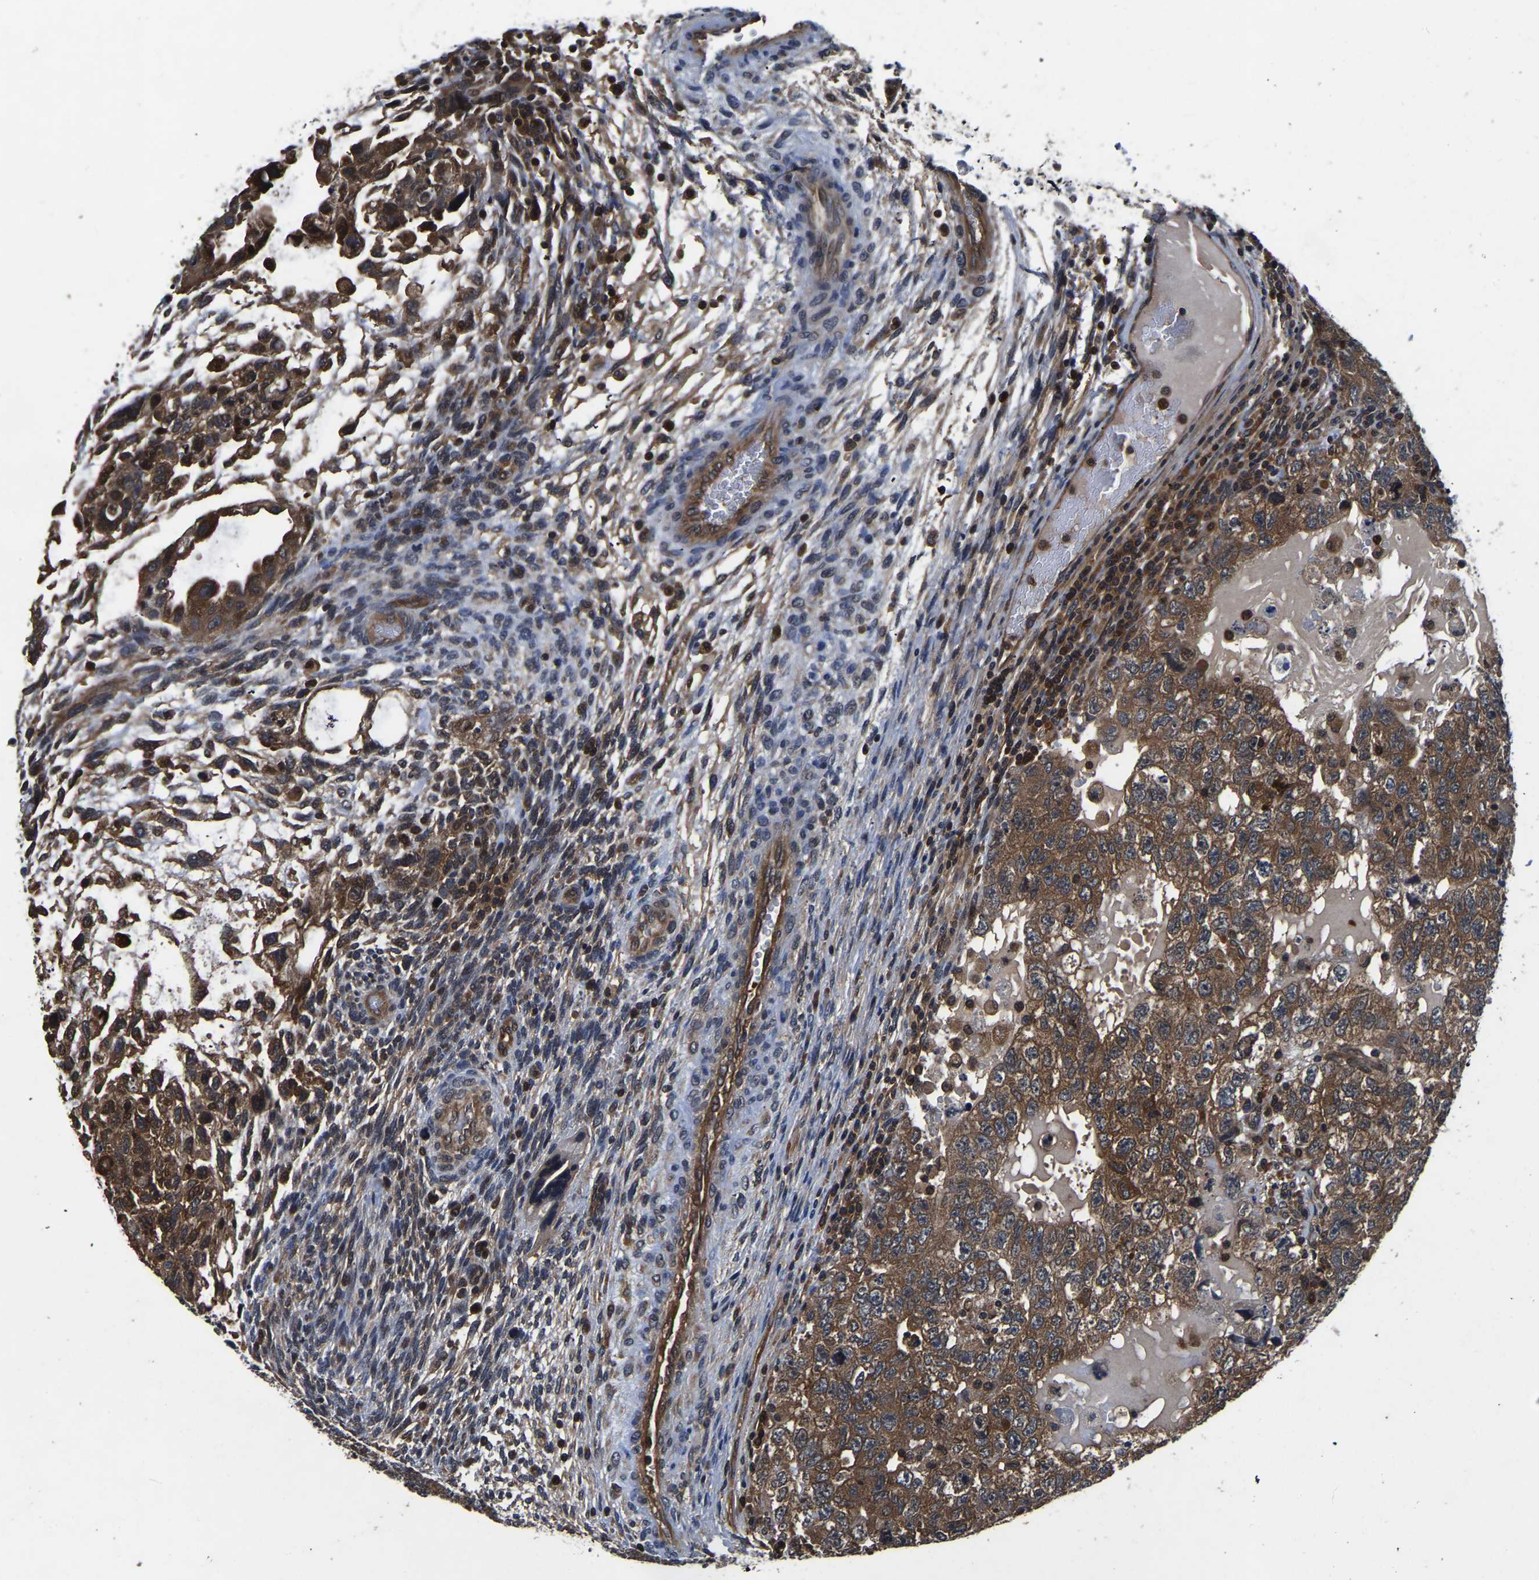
{"staining": {"intensity": "moderate", "quantity": ">75%", "location": "cytoplasmic/membranous"}, "tissue": "testis cancer", "cell_type": "Tumor cells", "image_type": "cancer", "snomed": [{"axis": "morphology", "description": "Carcinoma, Embryonal, NOS"}, {"axis": "topography", "description": "Testis"}], "caption": "Testis cancer (embryonal carcinoma) stained for a protein (brown) demonstrates moderate cytoplasmic/membranous positive positivity in approximately >75% of tumor cells.", "gene": "FGD5", "patient": {"sex": "male", "age": 36}}